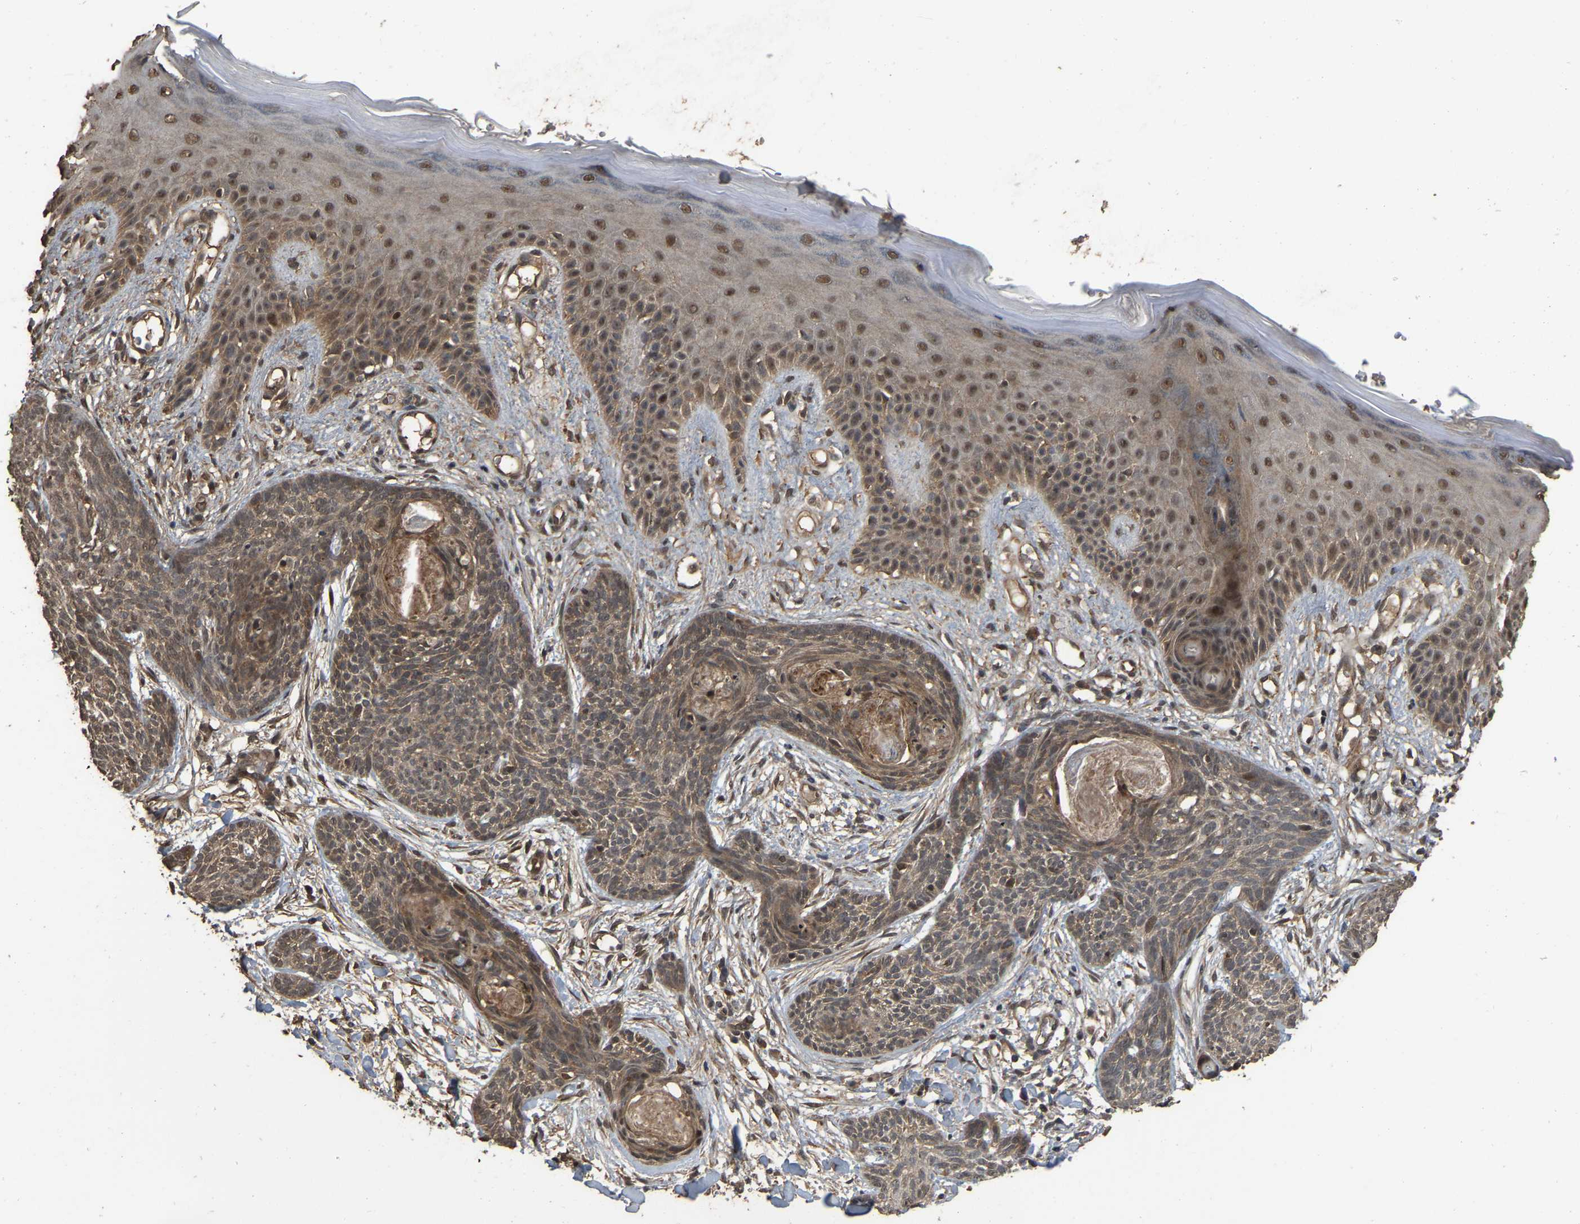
{"staining": {"intensity": "moderate", "quantity": ">75%", "location": "cytoplasmic/membranous"}, "tissue": "skin cancer", "cell_type": "Tumor cells", "image_type": "cancer", "snomed": [{"axis": "morphology", "description": "Basal cell carcinoma"}, {"axis": "topography", "description": "Skin"}], "caption": "Brown immunohistochemical staining in human skin cancer exhibits moderate cytoplasmic/membranous expression in approximately >75% of tumor cells.", "gene": "ARHGAP23", "patient": {"sex": "female", "age": 59}}